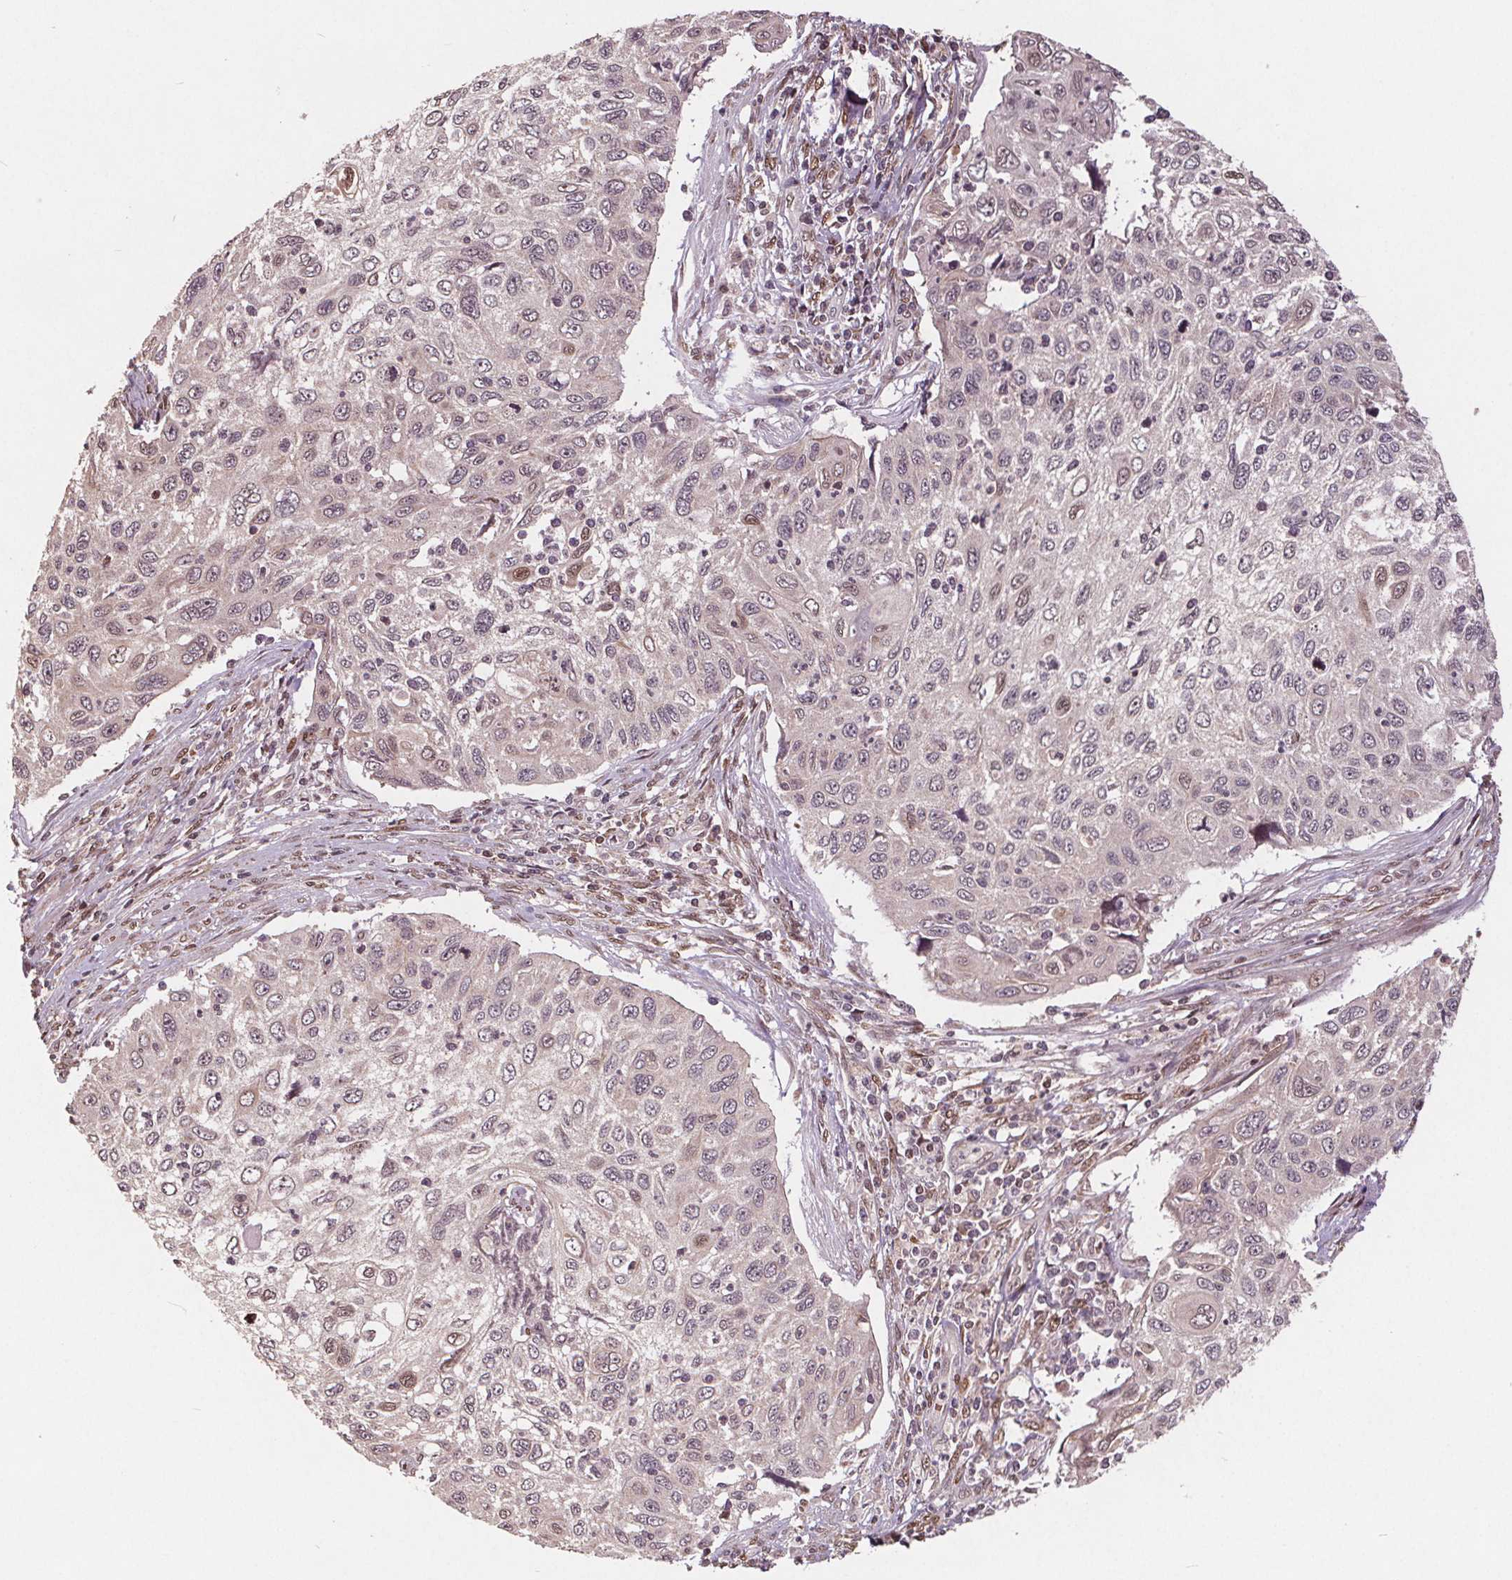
{"staining": {"intensity": "moderate", "quantity": "<25%", "location": "nuclear"}, "tissue": "cervical cancer", "cell_type": "Tumor cells", "image_type": "cancer", "snomed": [{"axis": "morphology", "description": "Squamous cell carcinoma, NOS"}, {"axis": "topography", "description": "Cervix"}], "caption": "Cervical cancer (squamous cell carcinoma) stained with a brown dye exhibits moderate nuclear positive expression in about <25% of tumor cells.", "gene": "HIF1AN", "patient": {"sex": "female", "age": 70}}